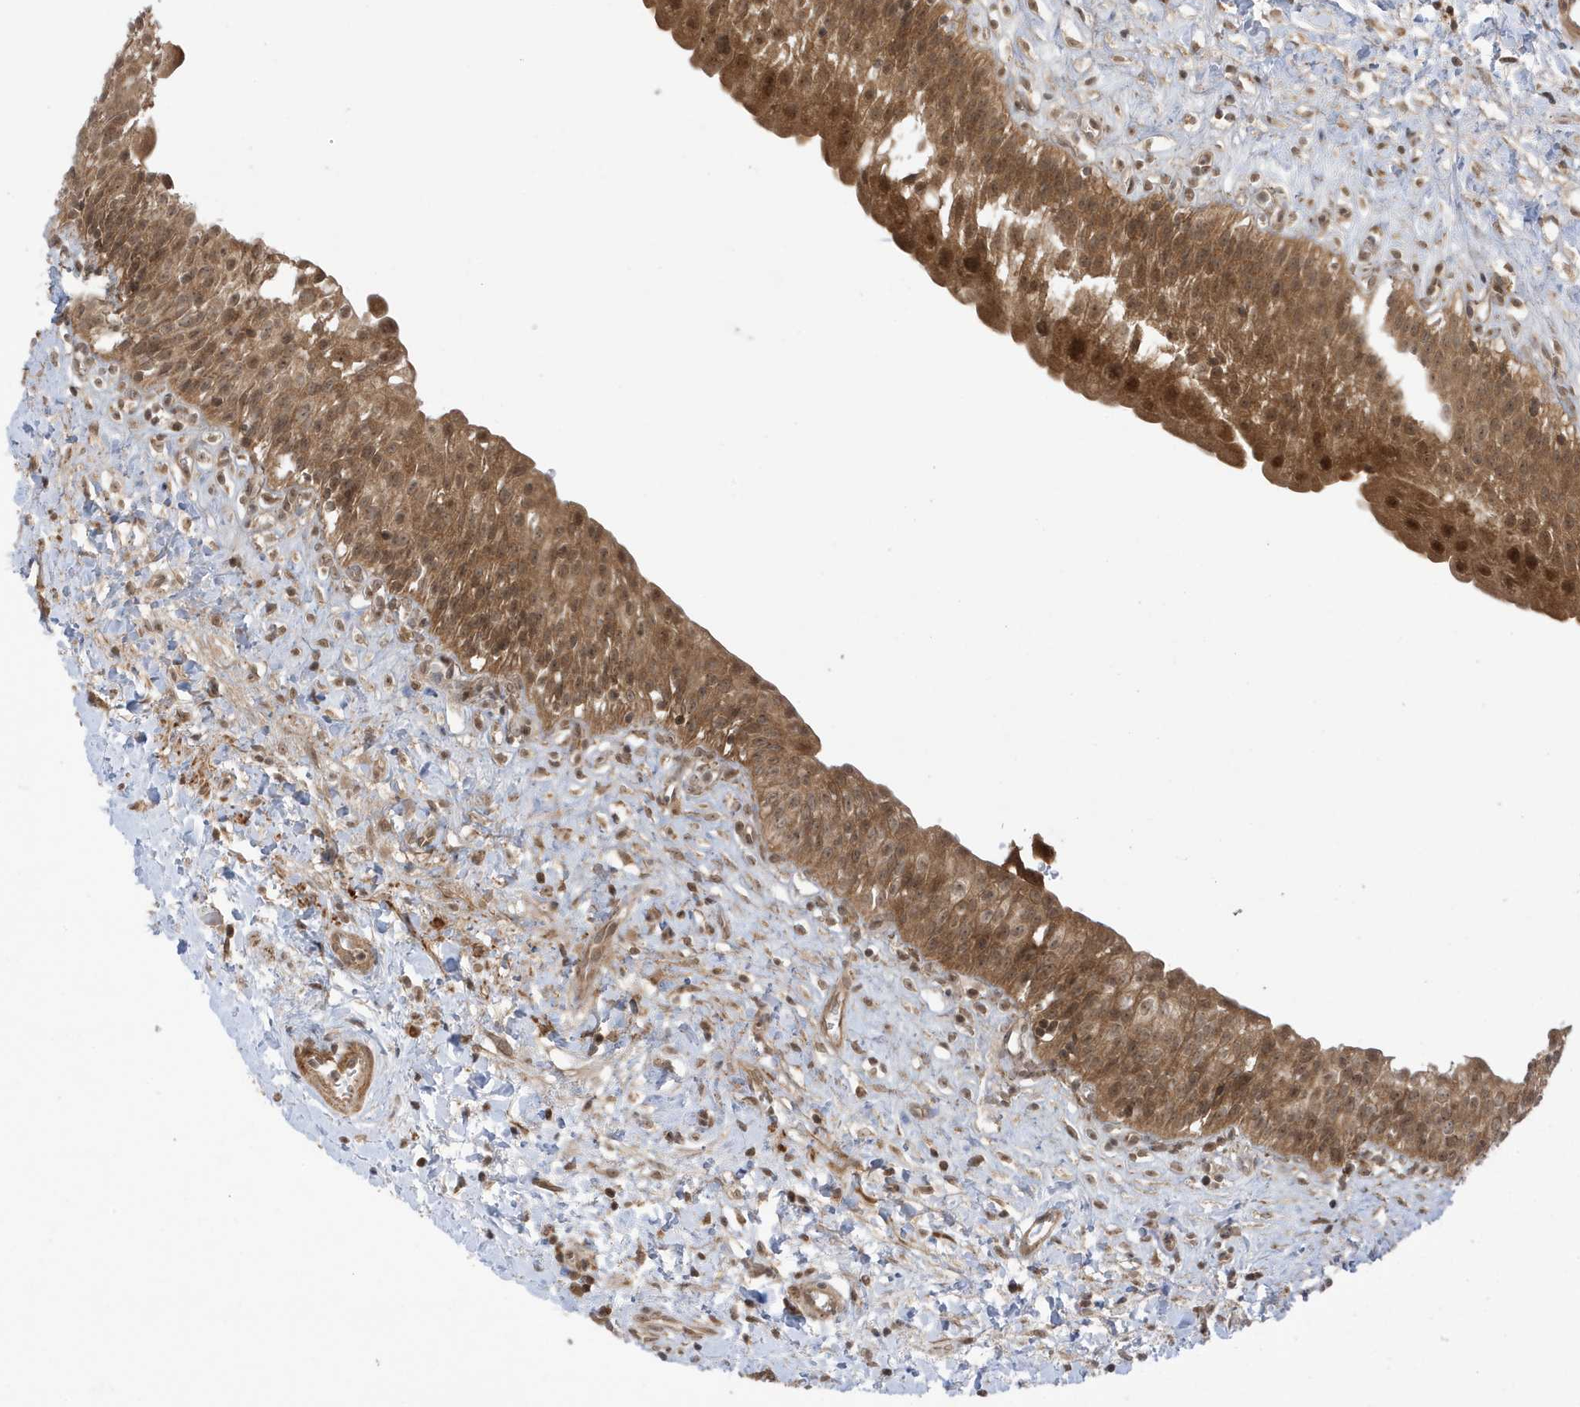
{"staining": {"intensity": "moderate", "quantity": ">75%", "location": "cytoplasmic/membranous,nuclear"}, "tissue": "urinary bladder", "cell_type": "Urothelial cells", "image_type": "normal", "snomed": [{"axis": "morphology", "description": "Normal tissue, NOS"}, {"axis": "topography", "description": "Urinary bladder"}], "caption": "Urothelial cells demonstrate moderate cytoplasmic/membranous,nuclear expression in about >75% of cells in benign urinary bladder.", "gene": "DHX36", "patient": {"sex": "male", "age": 51}}